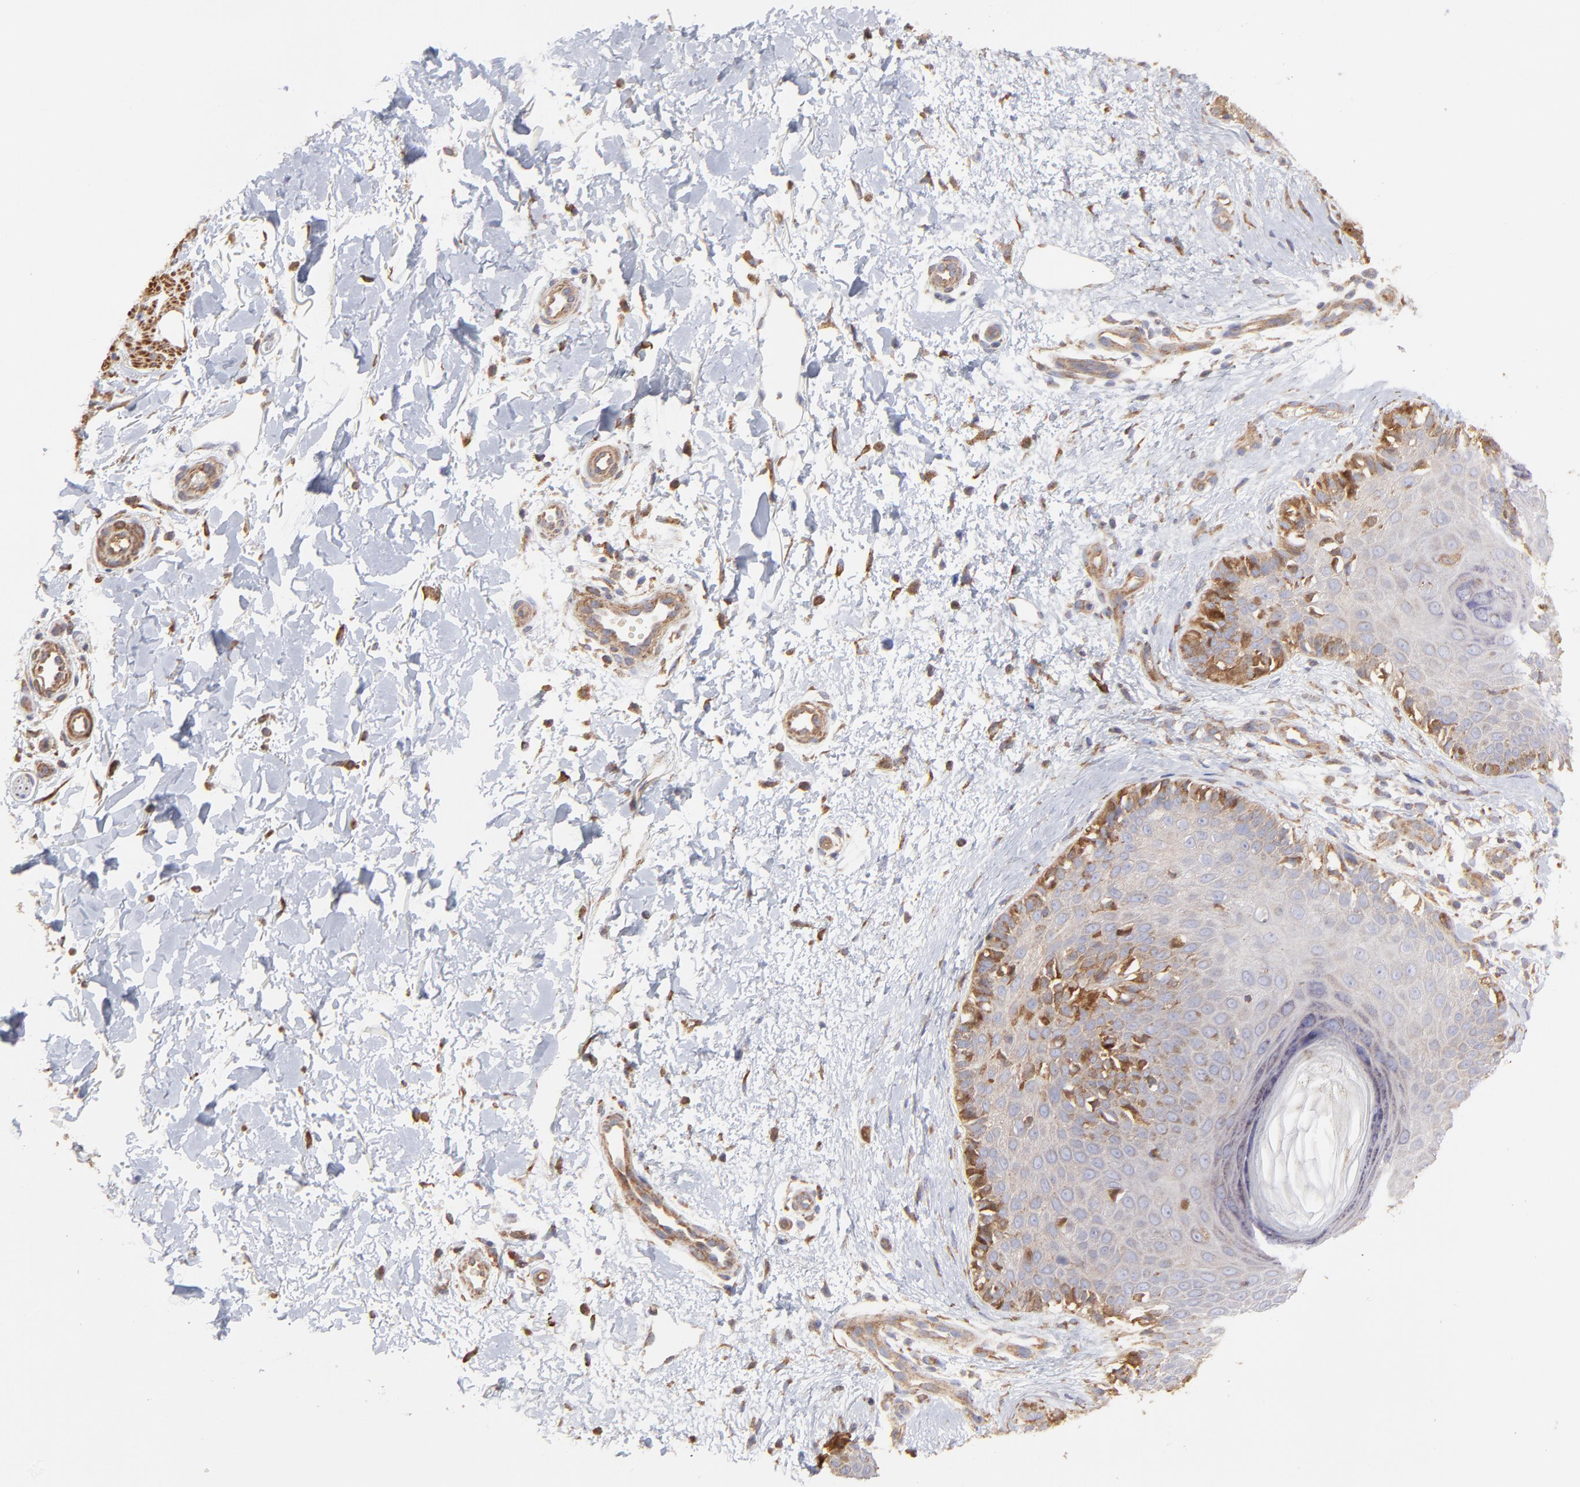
{"staining": {"intensity": "moderate", "quantity": ">75%", "location": "cytoplasmic/membranous"}, "tissue": "melanoma", "cell_type": "Tumor cells", "image_type": "cancer", "snomed": [{"axis": "morphology", "description": "Normal tissue, NOS"}, {"axis": "morphology", "description": "Malignant melanoma, NOS"}, {"axis": "topography", "description": "Skin"}], "caption": "Malignant melanoma tissue exhibits moderate cytoplasmic/membranous expression in about >75% of tumor cells, visualized by immunohistochemistry.", "gene": "PFKM", "patient": {"sex": "male", "age": 83}}